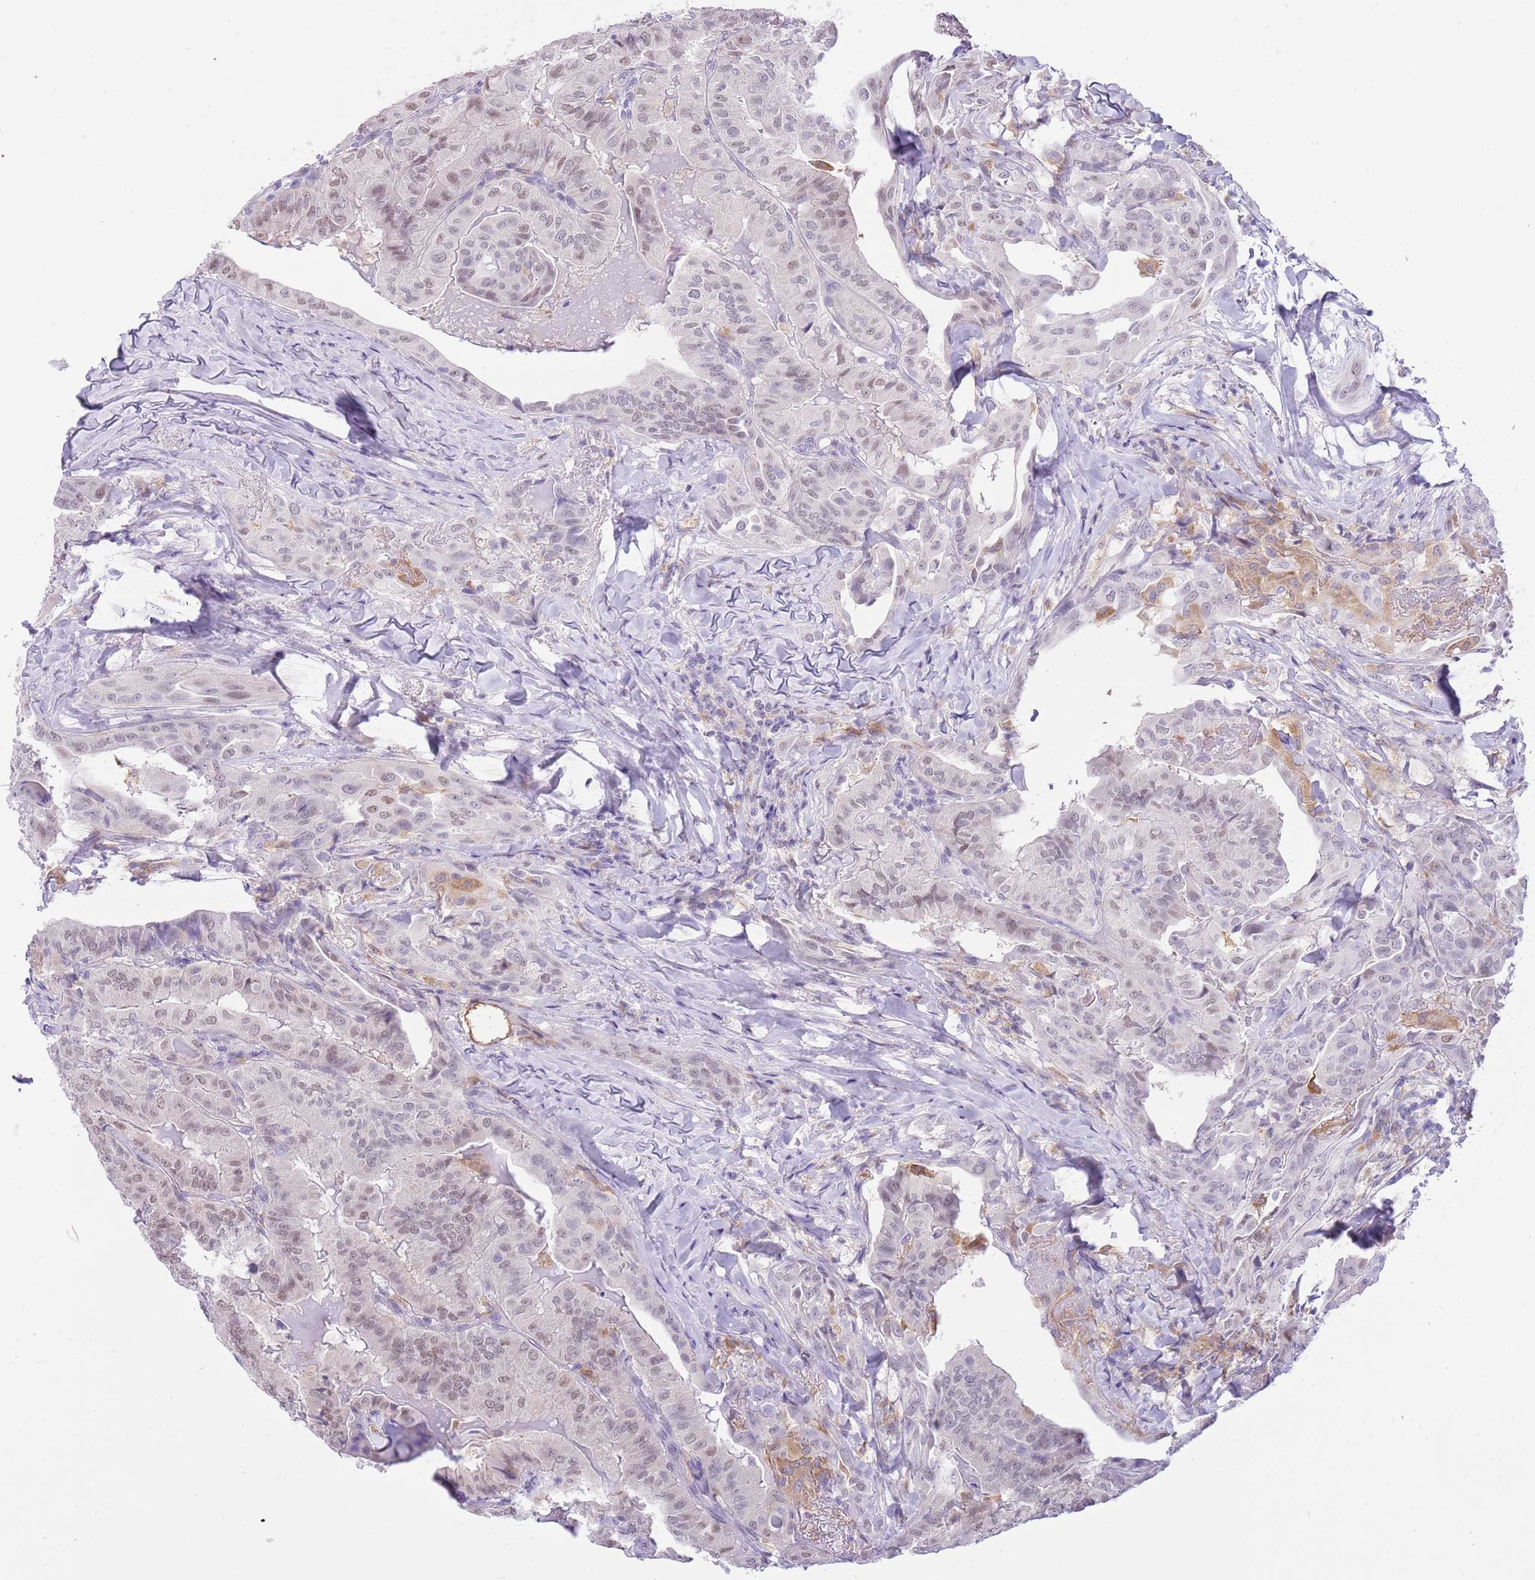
{"staining": {"intensity": "weak", "quantity": "25%-75%", "location": "nuclear"}, "tissue": "thyroid cancer", "cell_type": "Tumor cells", "image_type": "cancer", "snomed": [{"axis": "morphology", "description": "Papillary adenocarcinoma, NOS"}, {"axis": "topography", "description": "Thyroid gland"}], "caption": "Immunohistochemical staining of human papillary adenocarcinoma (thyroid) demonstrates low levels of weak nuclear expression in about 25%-75% of tumor cells.", "gene": "PPP1R17", "patient": {"sex": "female", "age": 68}}